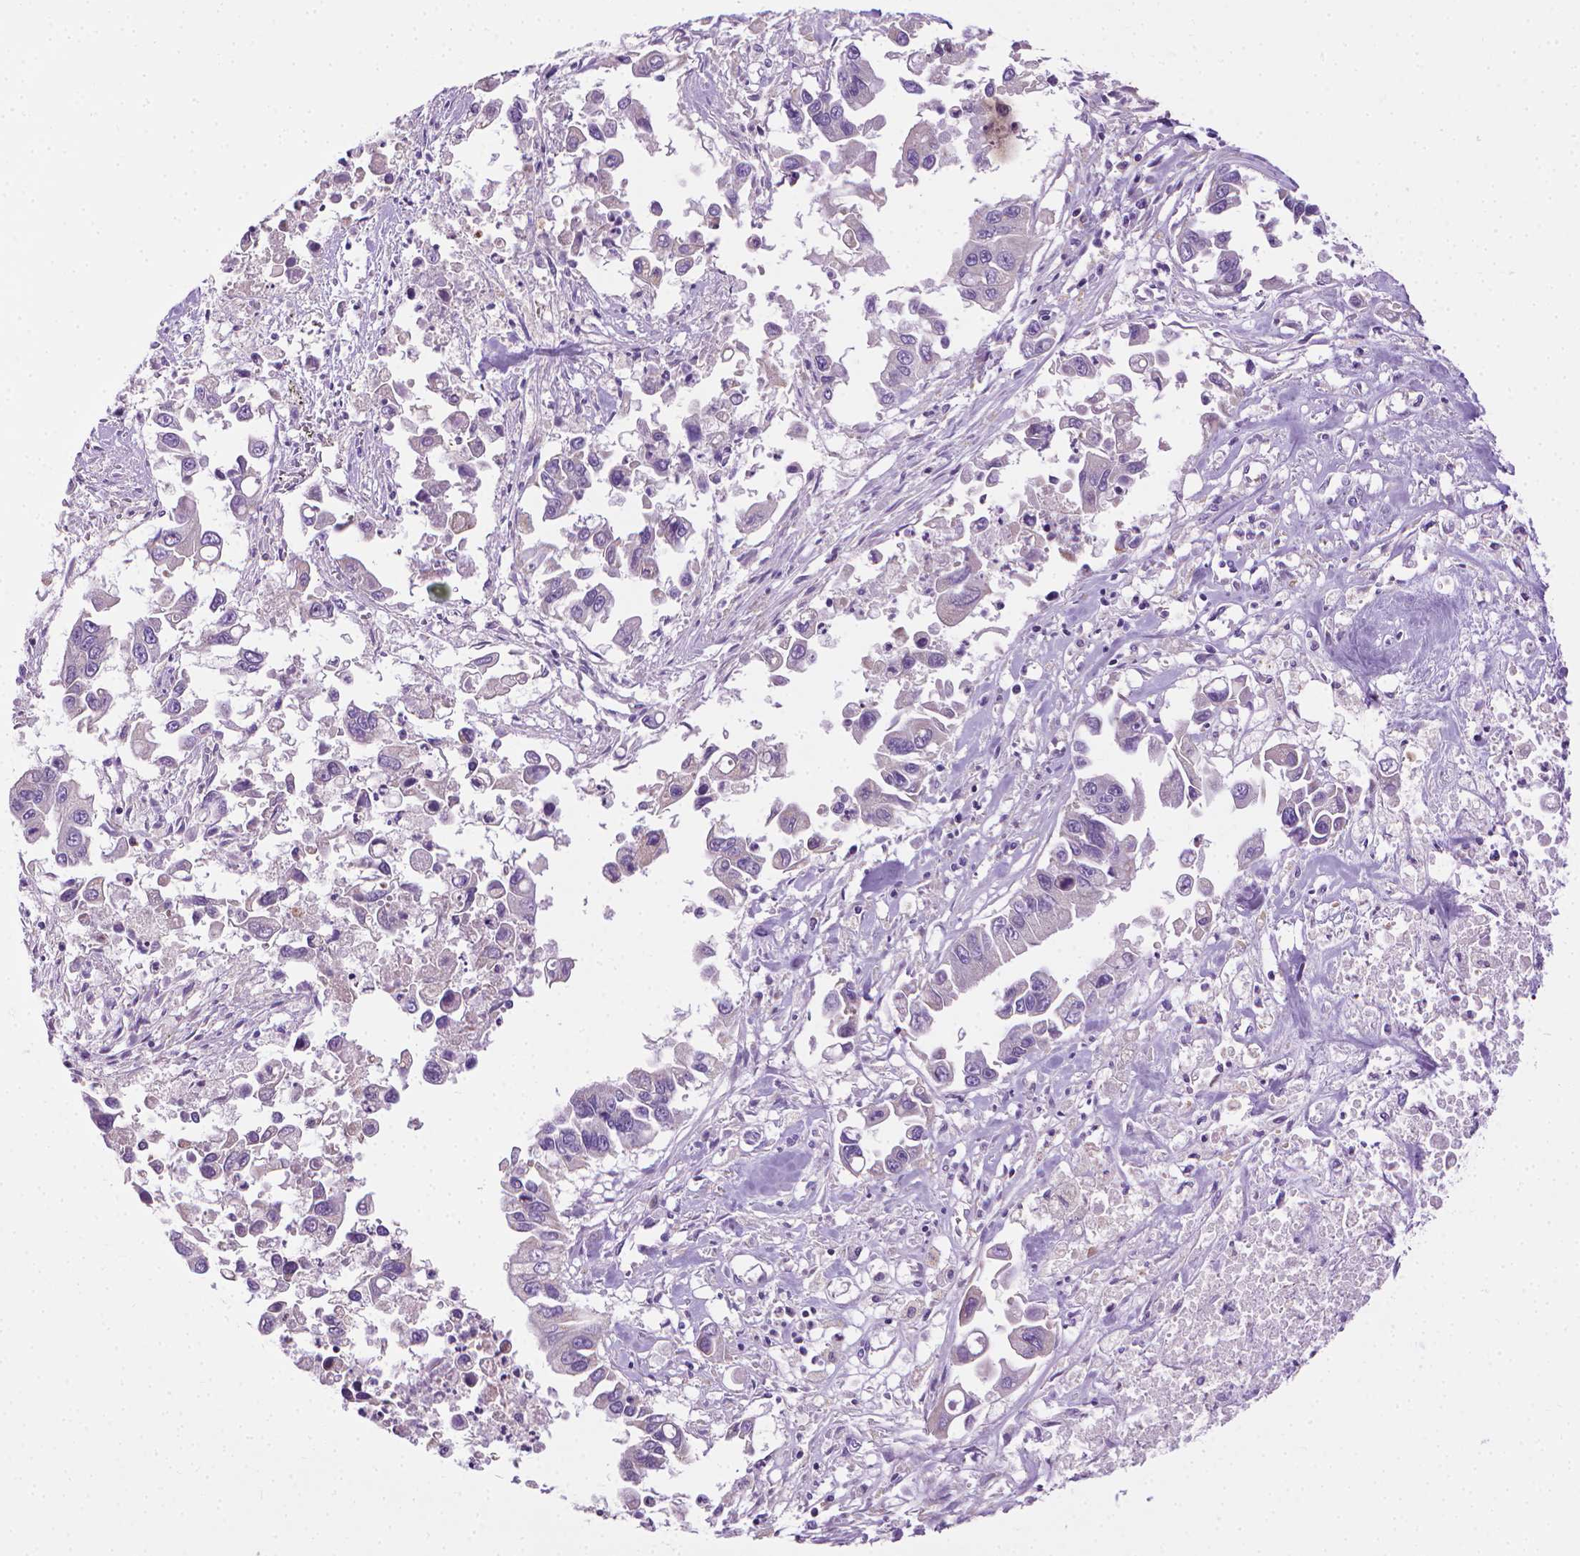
{"staining": {"intensity": "negative", "quantity": "none", "location": "none"}, "tissue": "pancreatic cancer", "cell_type": "Tumor cells", "image_type": "cancer", "snomed": [{"axis": "morphology", "description": "Adenocarcinoma, NOS"}, {"axis": "topography", "description": "Pancreas"}], "caption": "This is a photomicrograph of immunohistochemistry staining of pancreatic cancer (adenocarcinoma), which shows no positivity in tumor cells.", "gene": "SLC51B", "patient": {"sex": "female", "age": 83}}